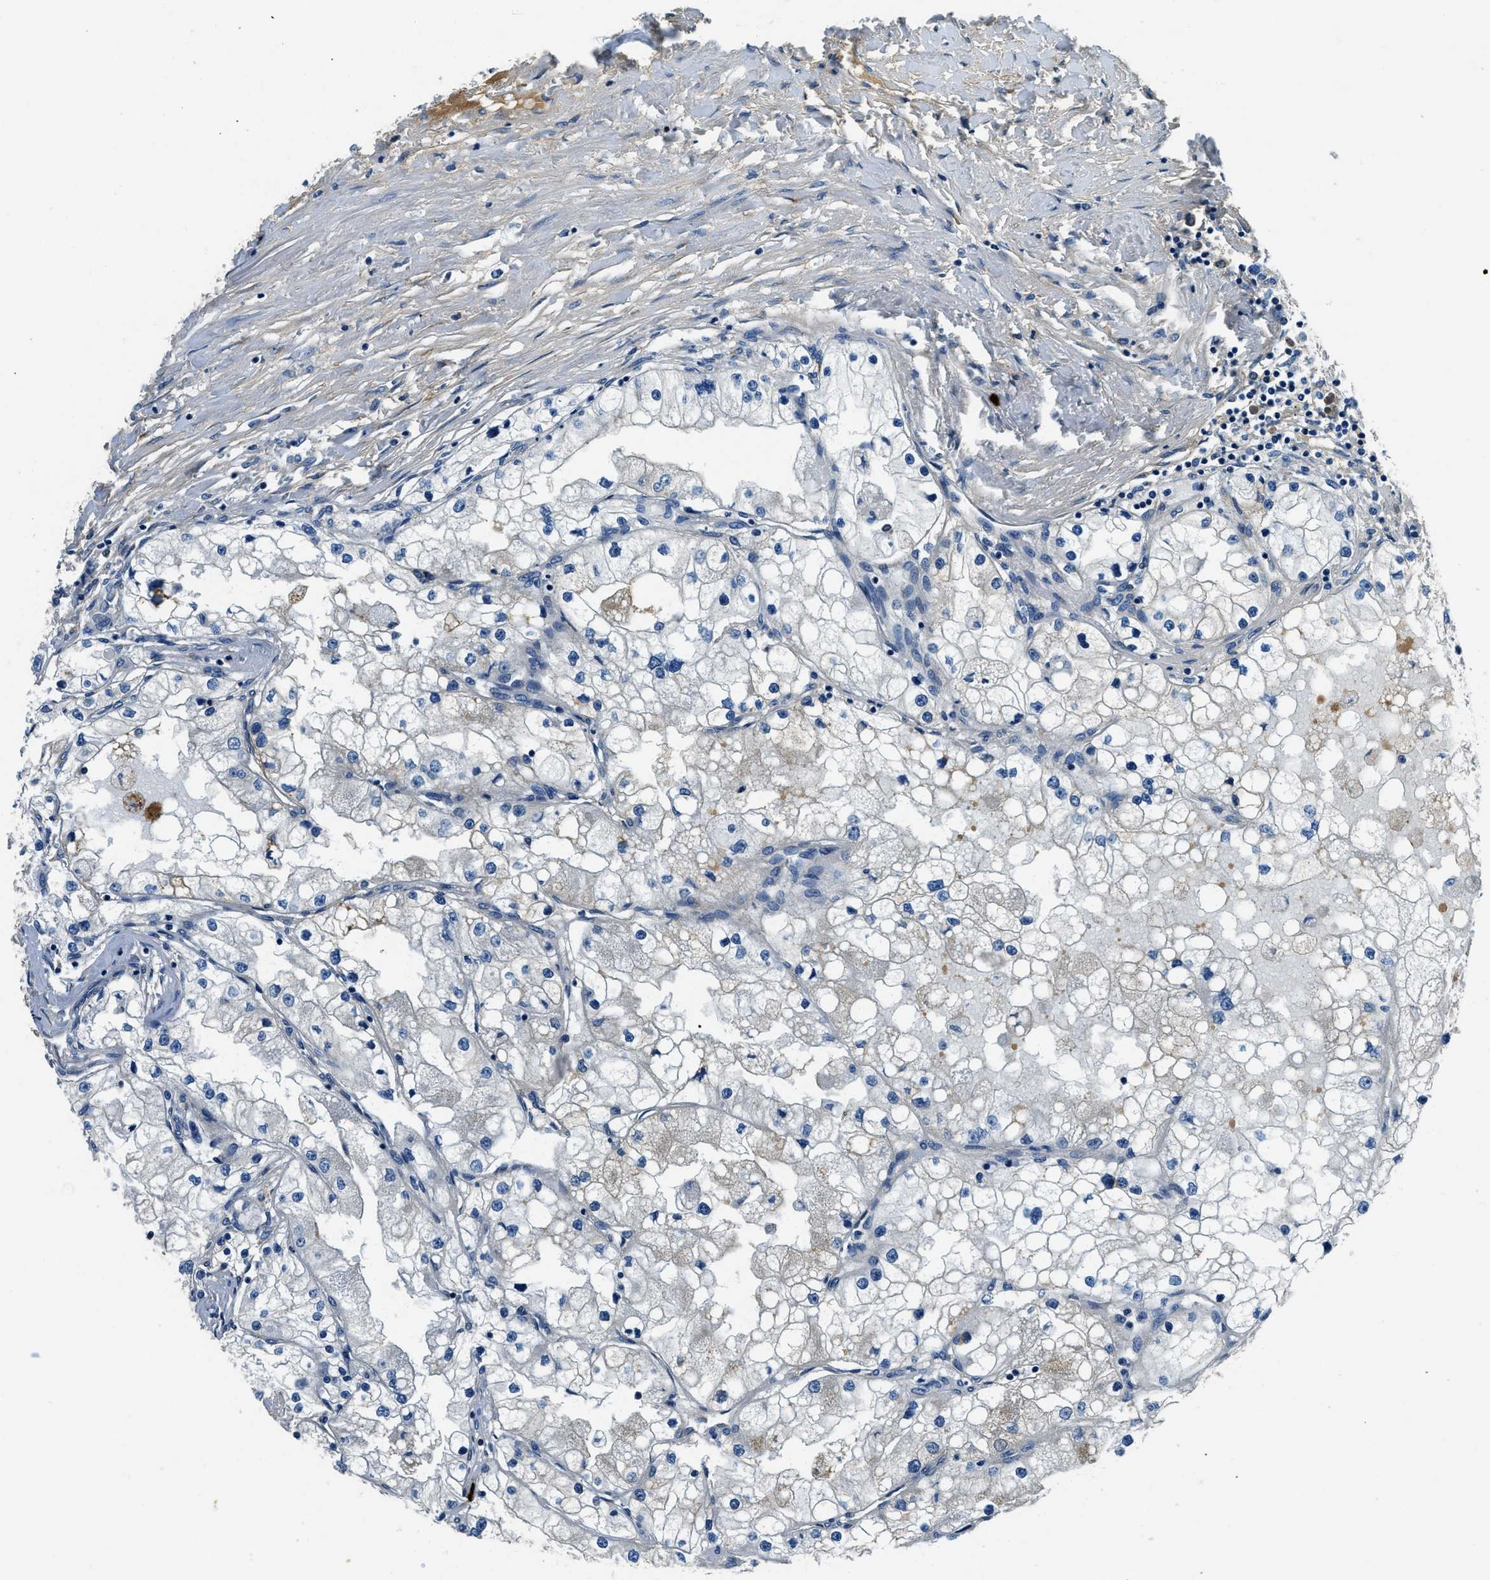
{"staining": {"intensity": "weak", "quantity": "<25%", "location": "cytoplasmic/membranous"}, "tissue": "renal cancer", "cell_type": "Tumor cells", "image_type": "cancer", "snomed": [{"axis": "morphology", "description": "Adenocarcinoma, NOS"}, {"axis": "topography", "description": "Kidney"}], "caption": "Tumor cells show no significant protein positivity in adenocarcinoma (renal). (DAB immunohistochemistry (IHC), high magnification).", "gene": "TMEM186", "patient": {"sex": "male", "age": 68}}